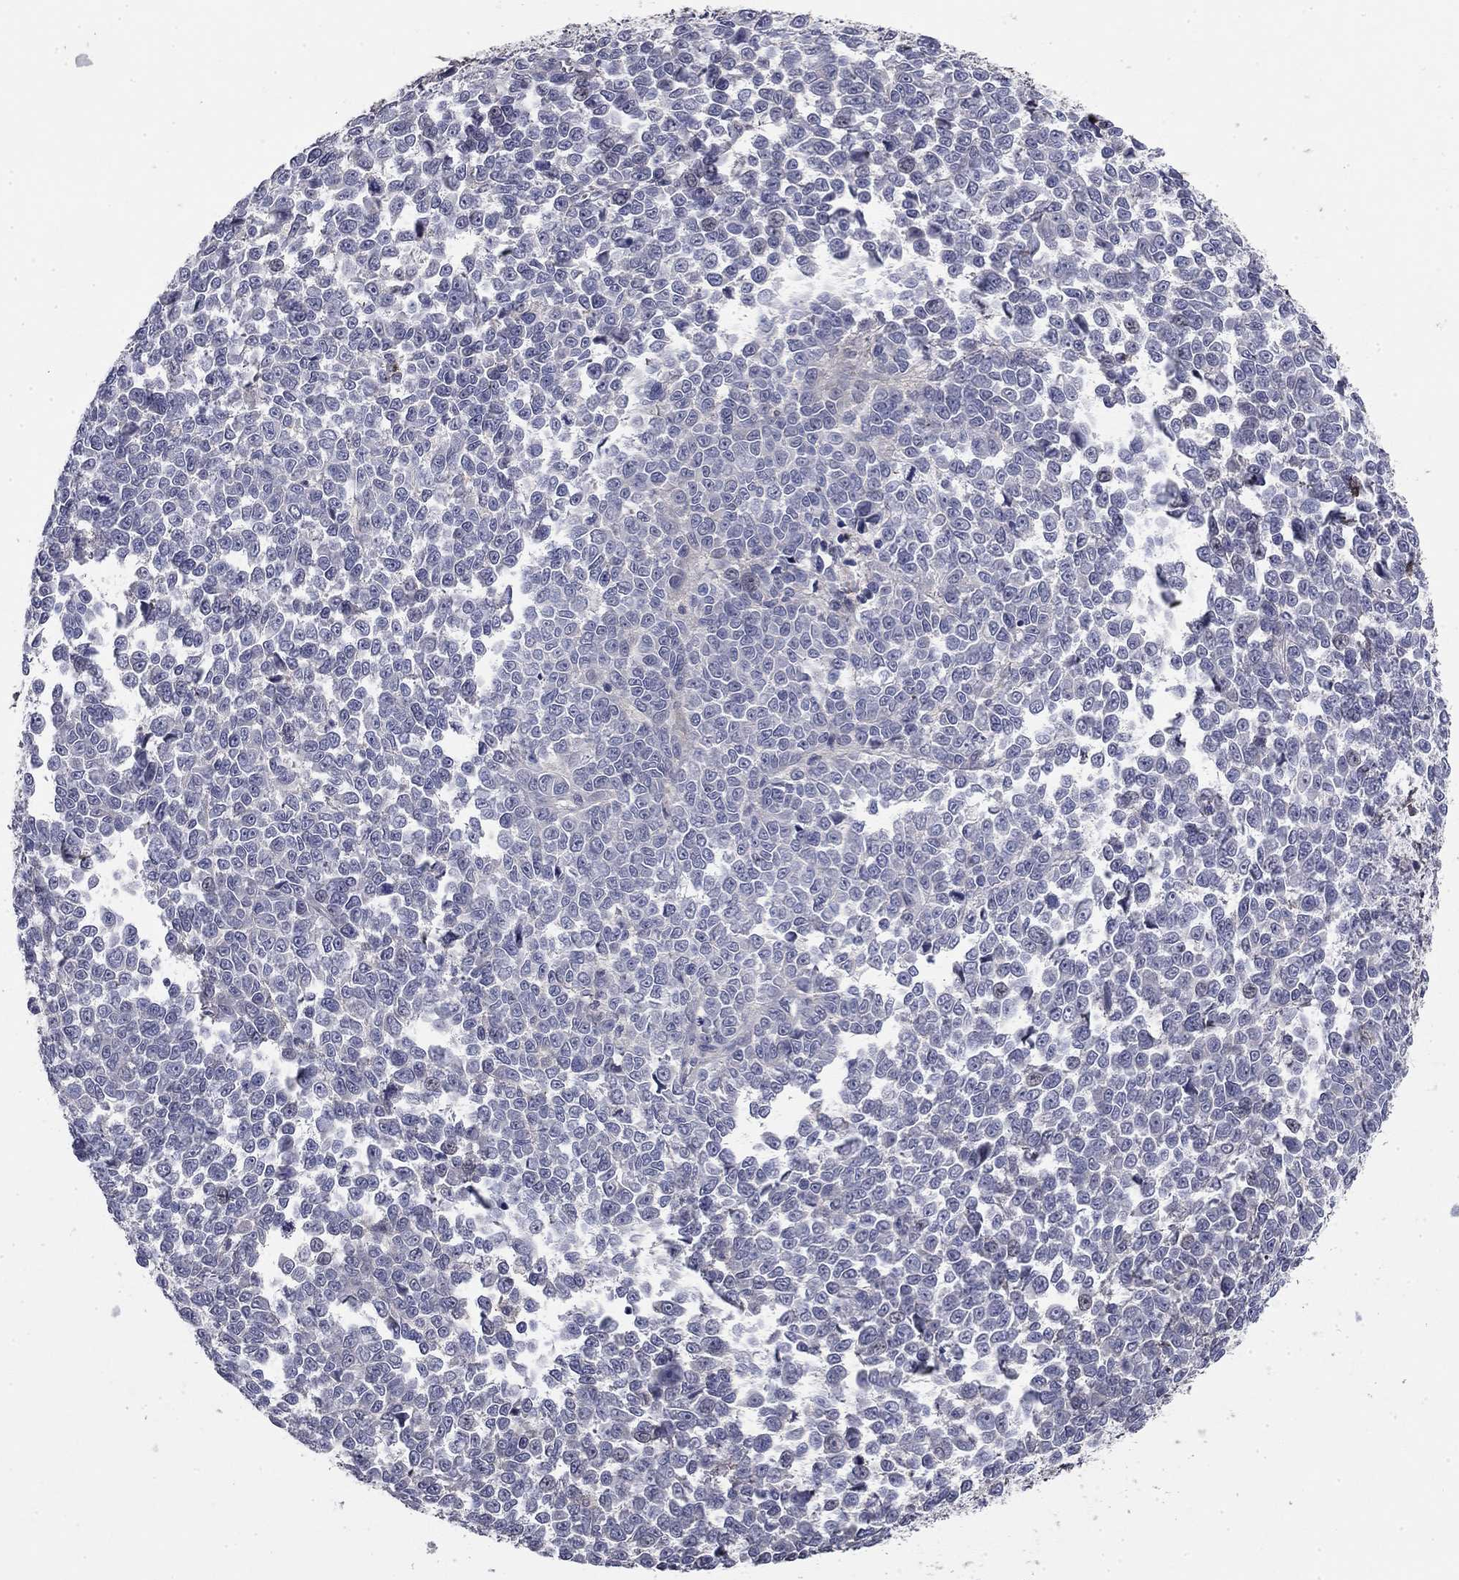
{"staining": {"intensity": "negative", "quantity": "none", "location": "none"}, "tissue": "melanoma", "cell_type": "Tumor cells", "image_type": "cancer", "snomed": [{"axis": "morphology", "description": "Malignant melanoma, NOS"}, {"axis": "topography", "description": "Skin"}], "caption": "Immunohistochemical staining of human melanoma displays no significant staining in tumor cells. The staining is performed using DAB (3,3'-diaminobenzidine) brown chromogen with nuclei counter-stained in using hematoxylin.", "gene": "COL2A1", "patient": {"sex": "female", "age": 95}}